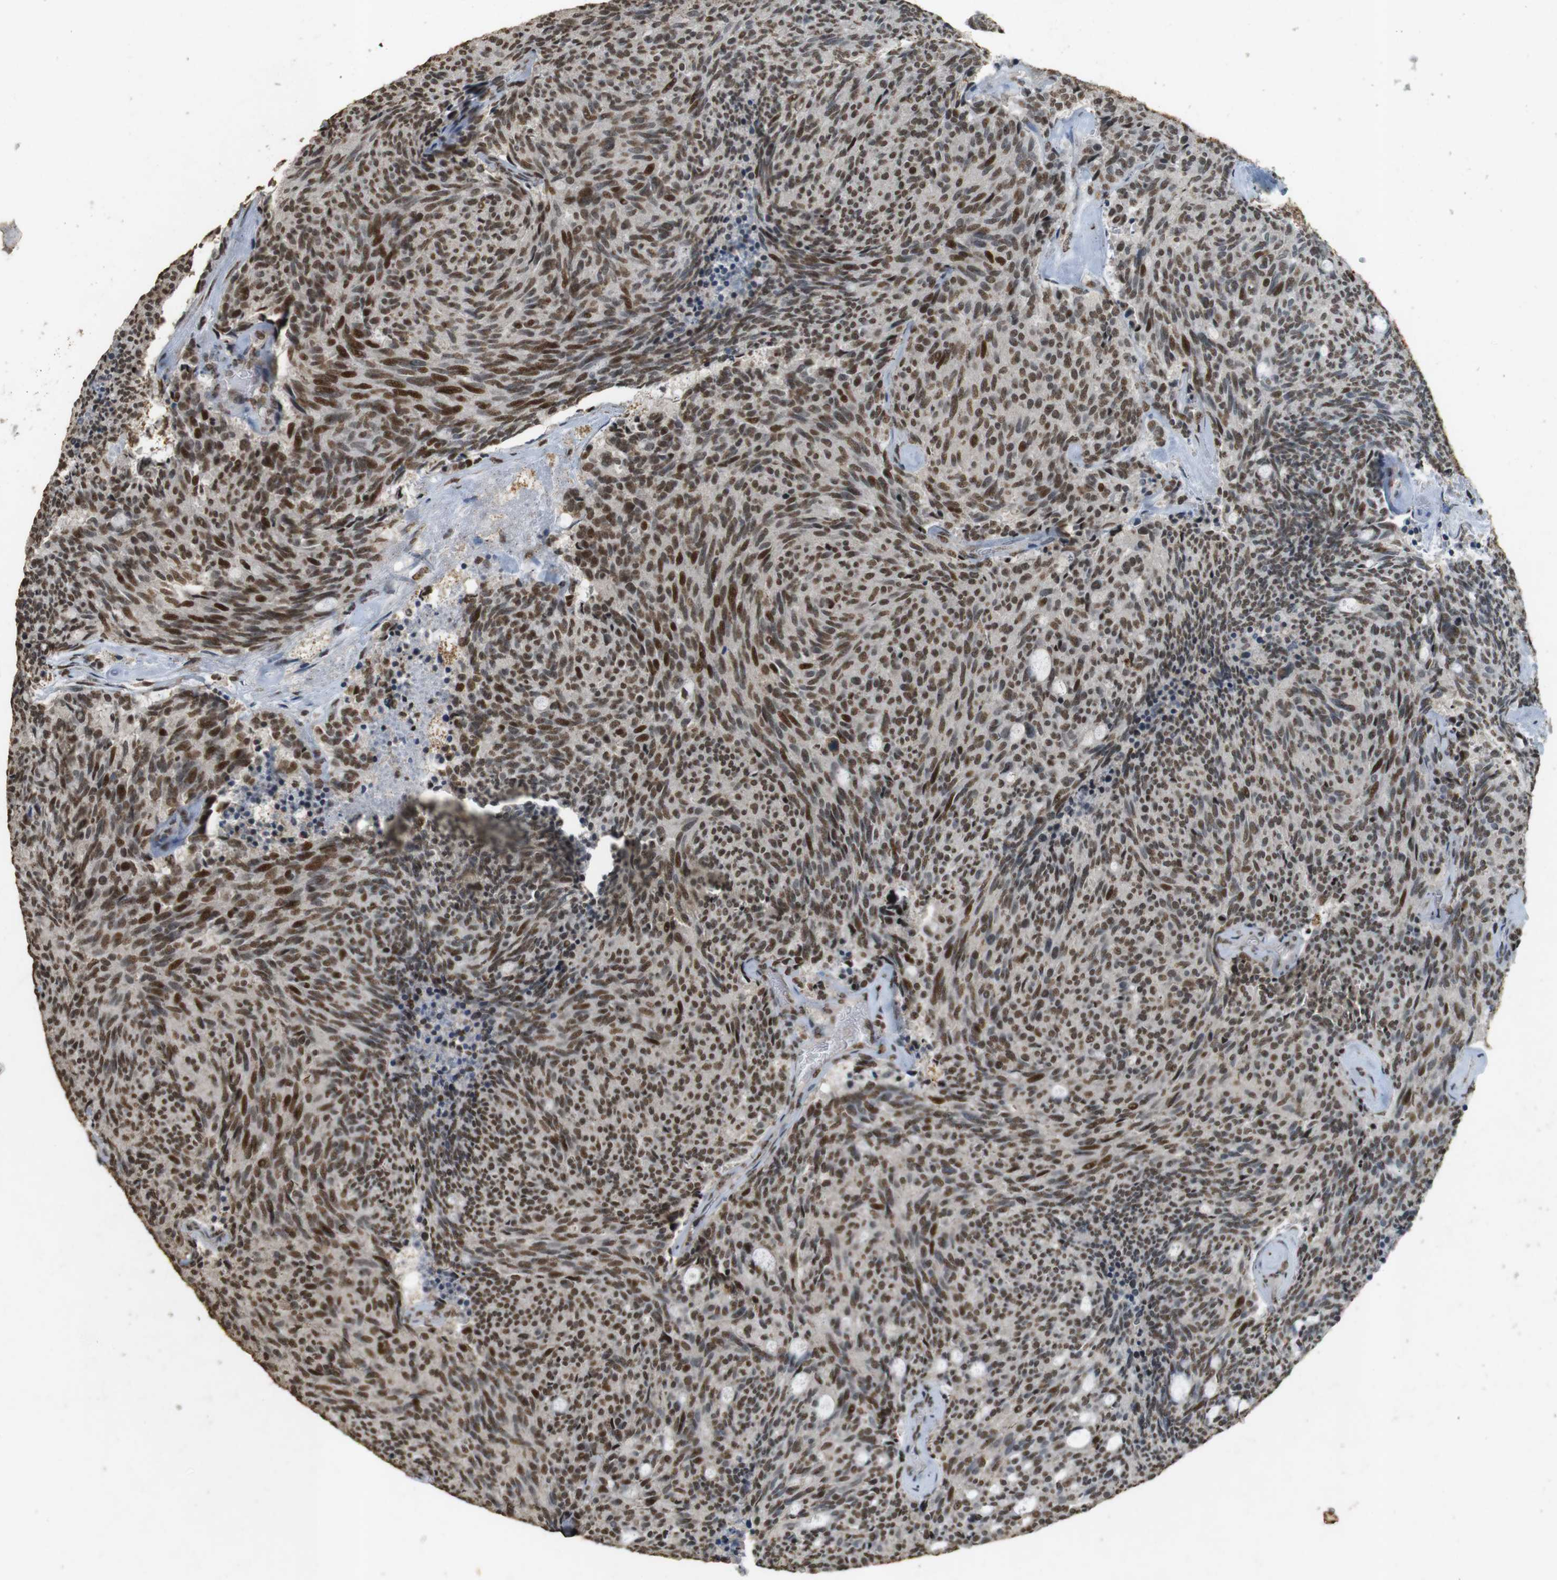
{"staining": {"intensity": "moderate", "quantity": ">75%", "location": "nuclear"}, "tissue": "carcinoid", "cell_type": "Tumor cells", "image_type": "cancer", "snomed": [{"axis": "morphology", "description": "Carcinoid, malignant, NOS"}, {"axis": "topography", "description": "Pancreas"}], "caption": "IHC of human malignant carcinoid exhibits medium levels of moderate nuclear staining in approximately >75% of tumor cells.", "gene": "GATA4", "patient": {"sex": "female", "age": 54}}